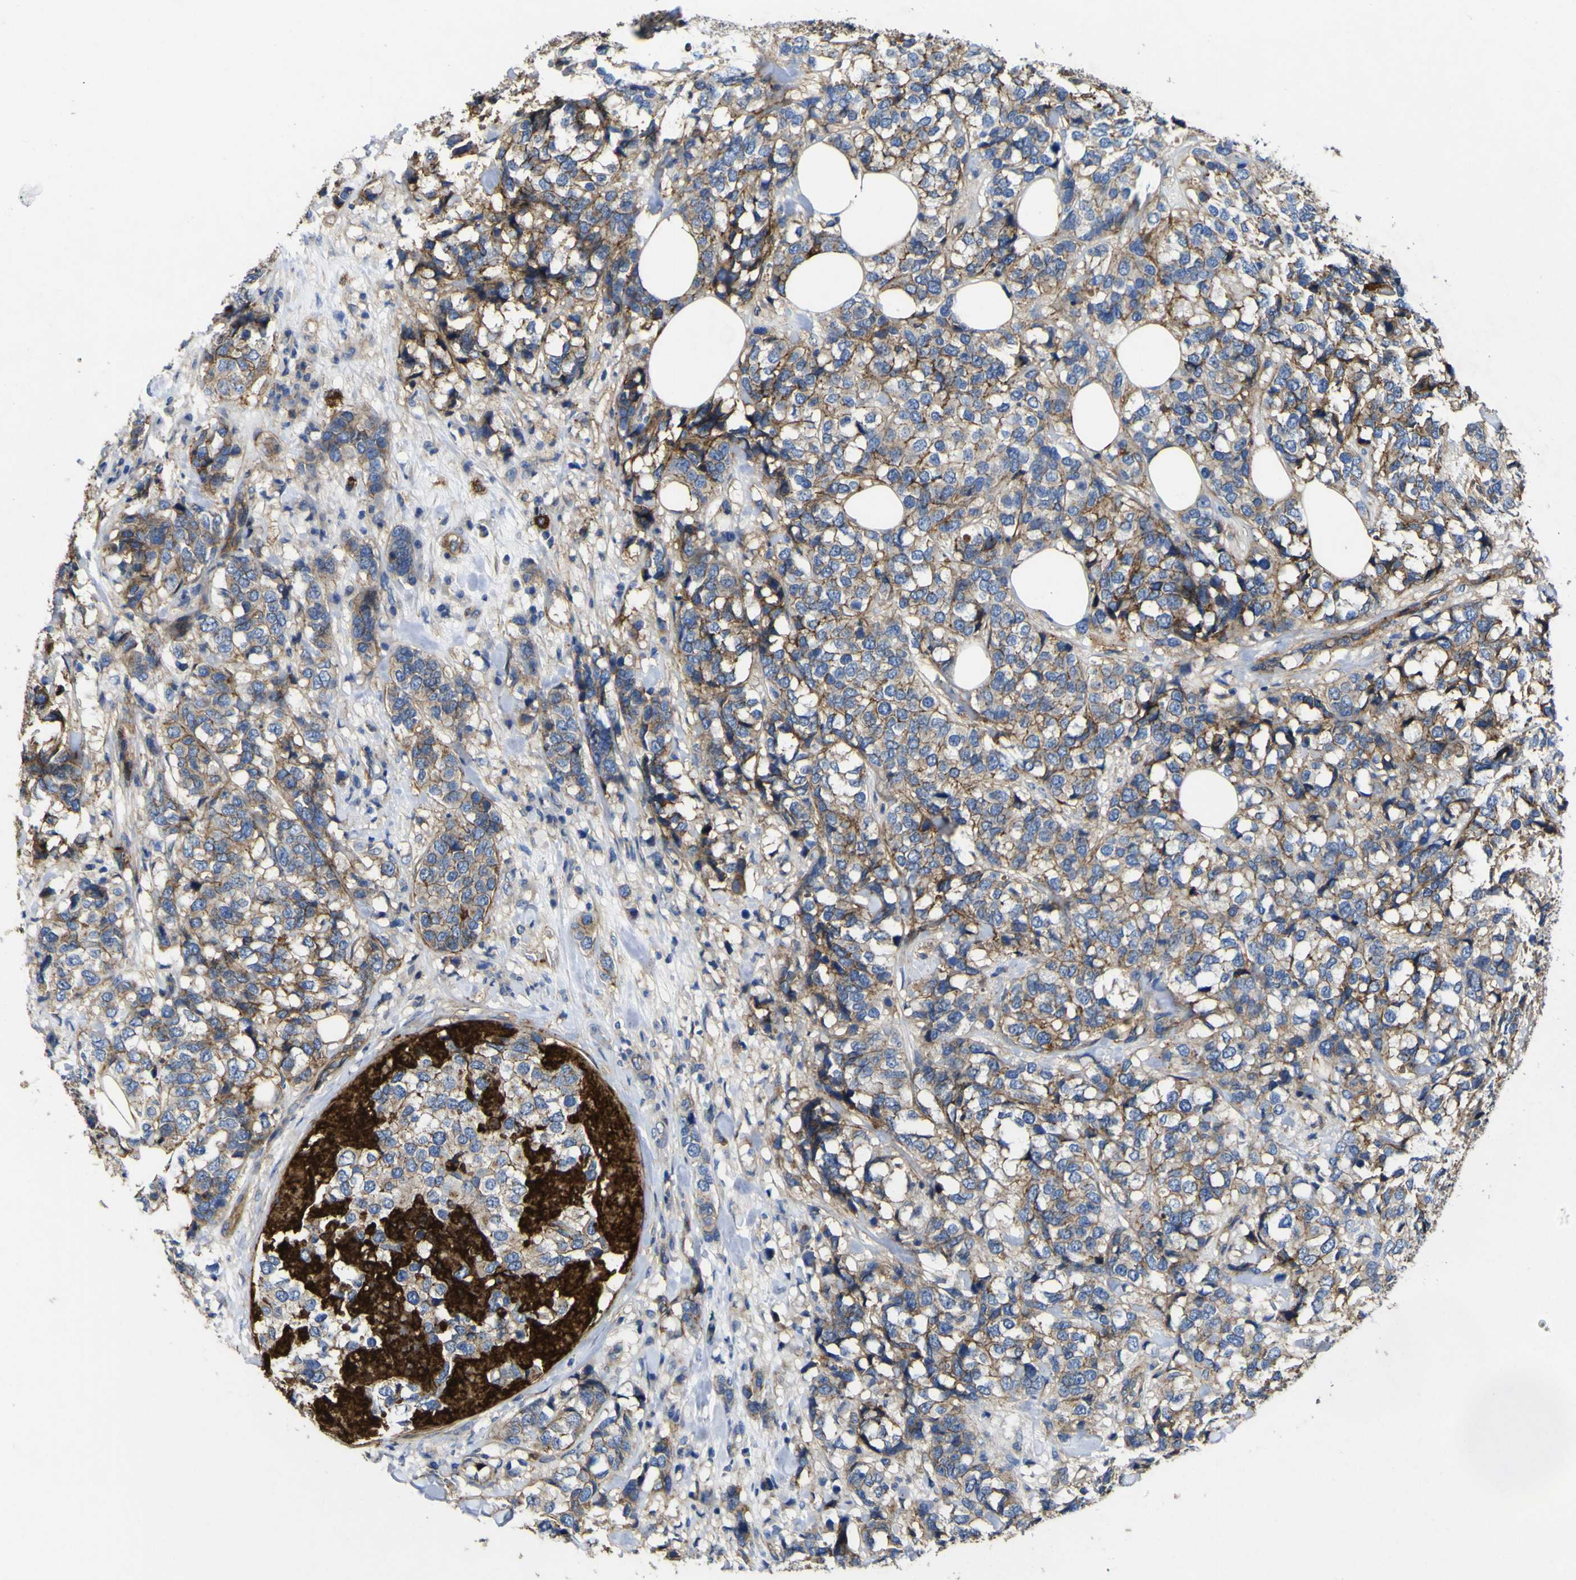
{"staining": {"intensity": "moderate", "quantity": "25%-75%", "location": "cytoplasmic/membranous"}, "tissue": "breast cancer", "cell_type": "Tumor cells", "image_type": "cancer", "snomed": [{"axis": "morphology", "description": "Lobular carcinoma"}, {"axis": "topography", "description": "Breast"}], "caption": "The immunohistochemical stain shows moderate cytoplasmic/membranous expression in tumor cells of lobular carcinoma (breast) tissue.", "gene": "CD151", "patient": {"sex": "female", "age": 59}}